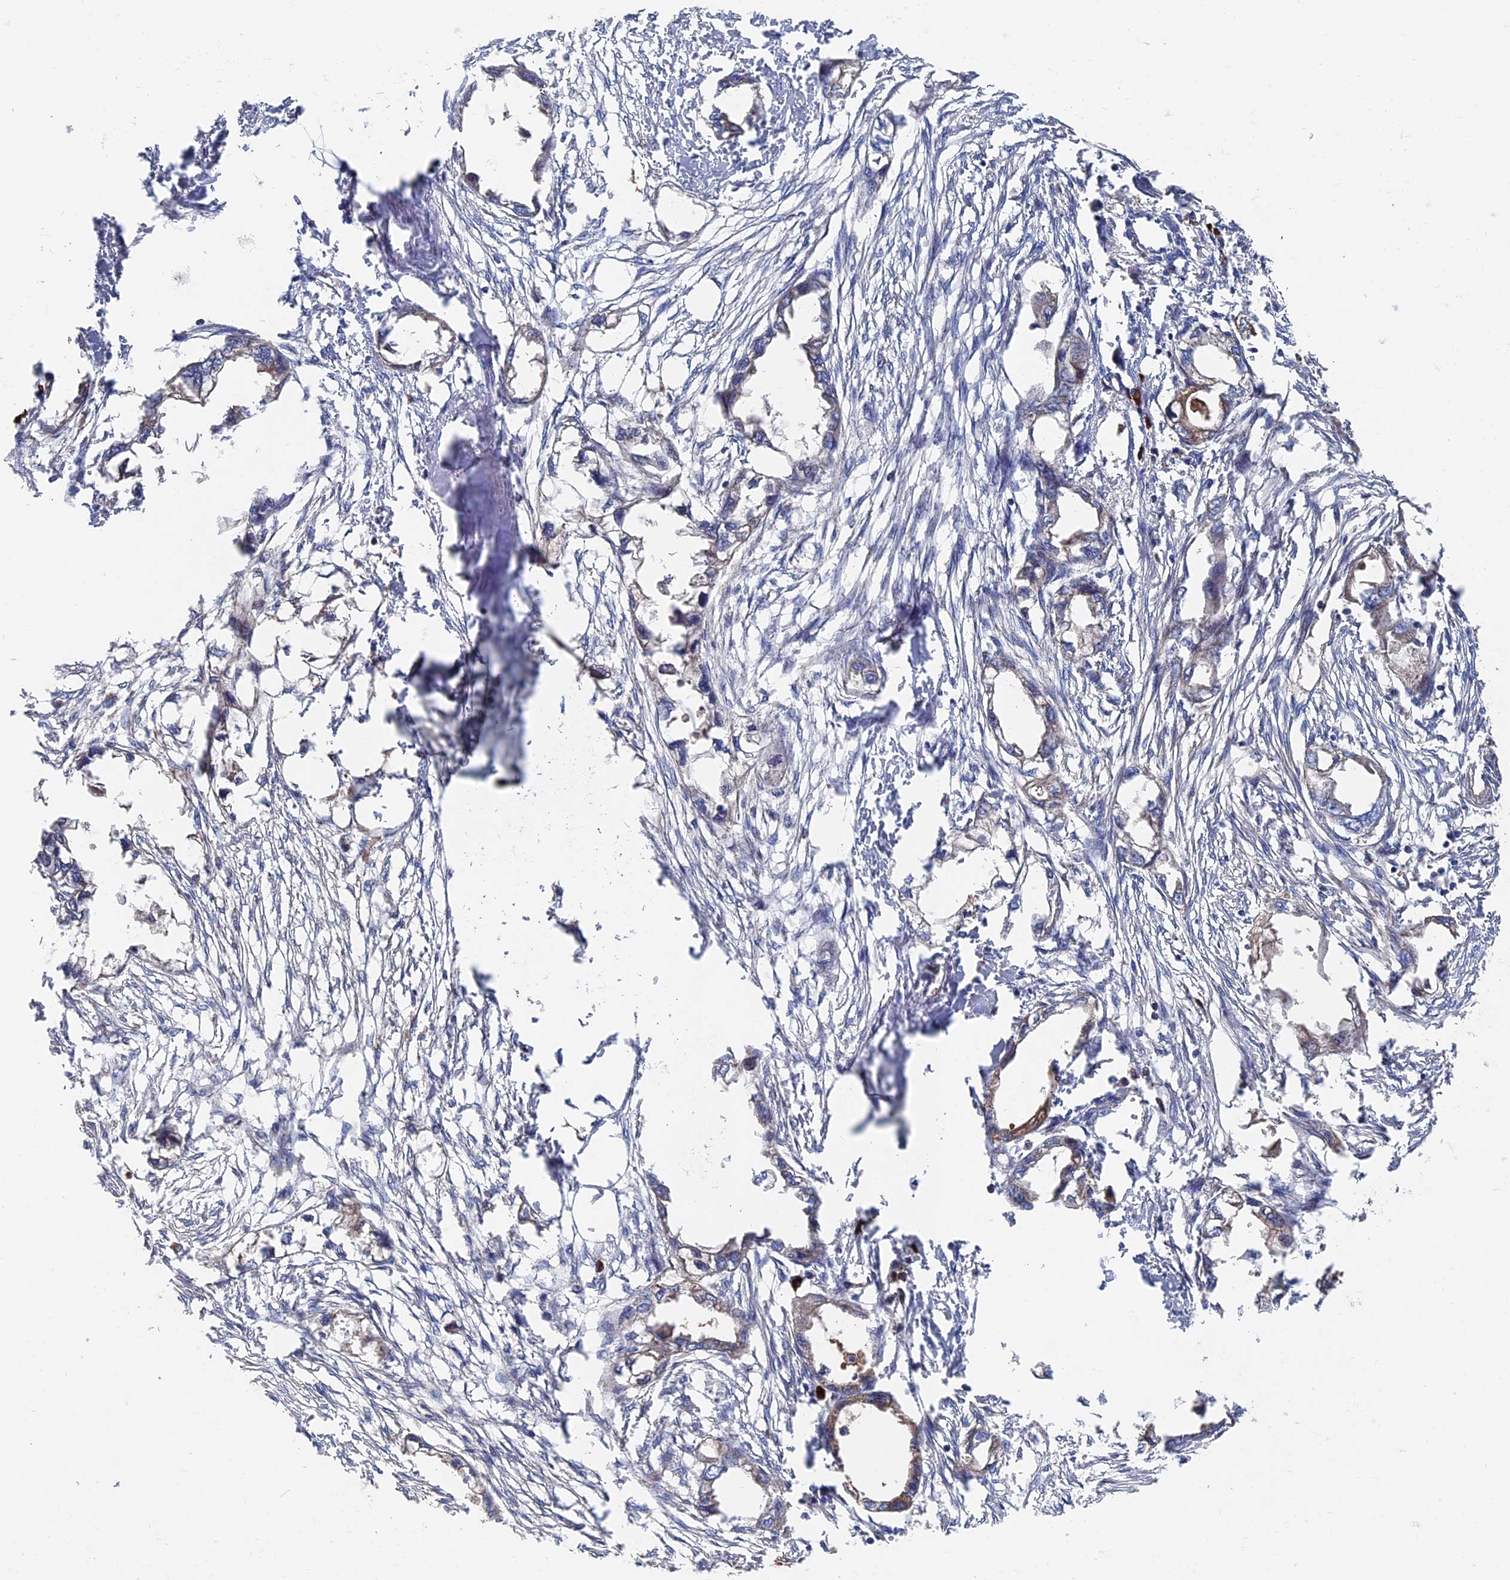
{"staining": {"intensity": "negative", "quantity": "none", "location": "none"}, "tissue": "endometrial cancer", "cell_type": "Tumor cells", "image_type": "cancer", "snomed": [{"axis": "morphology", "description": "Adenocarcinoma, NOS"}, {"axis": "morphology", "description": "Adenocarcinoma, metastatic, NOS"}, {"axis": "topography", "description": "Adipose tissue"}, {"axis": "topography", "description": "Endometrium"}], "caption": "This photomicrograph is of endometrial metastatic adenocarcinoma stained with immunohistochemistry (IHC) to label a protein in brown with the nuclei are counter-stained blue. There is no positivity in tumor cells.", "gene": "RPUSD1", "patient": {"sex": "female", "age": 67}}